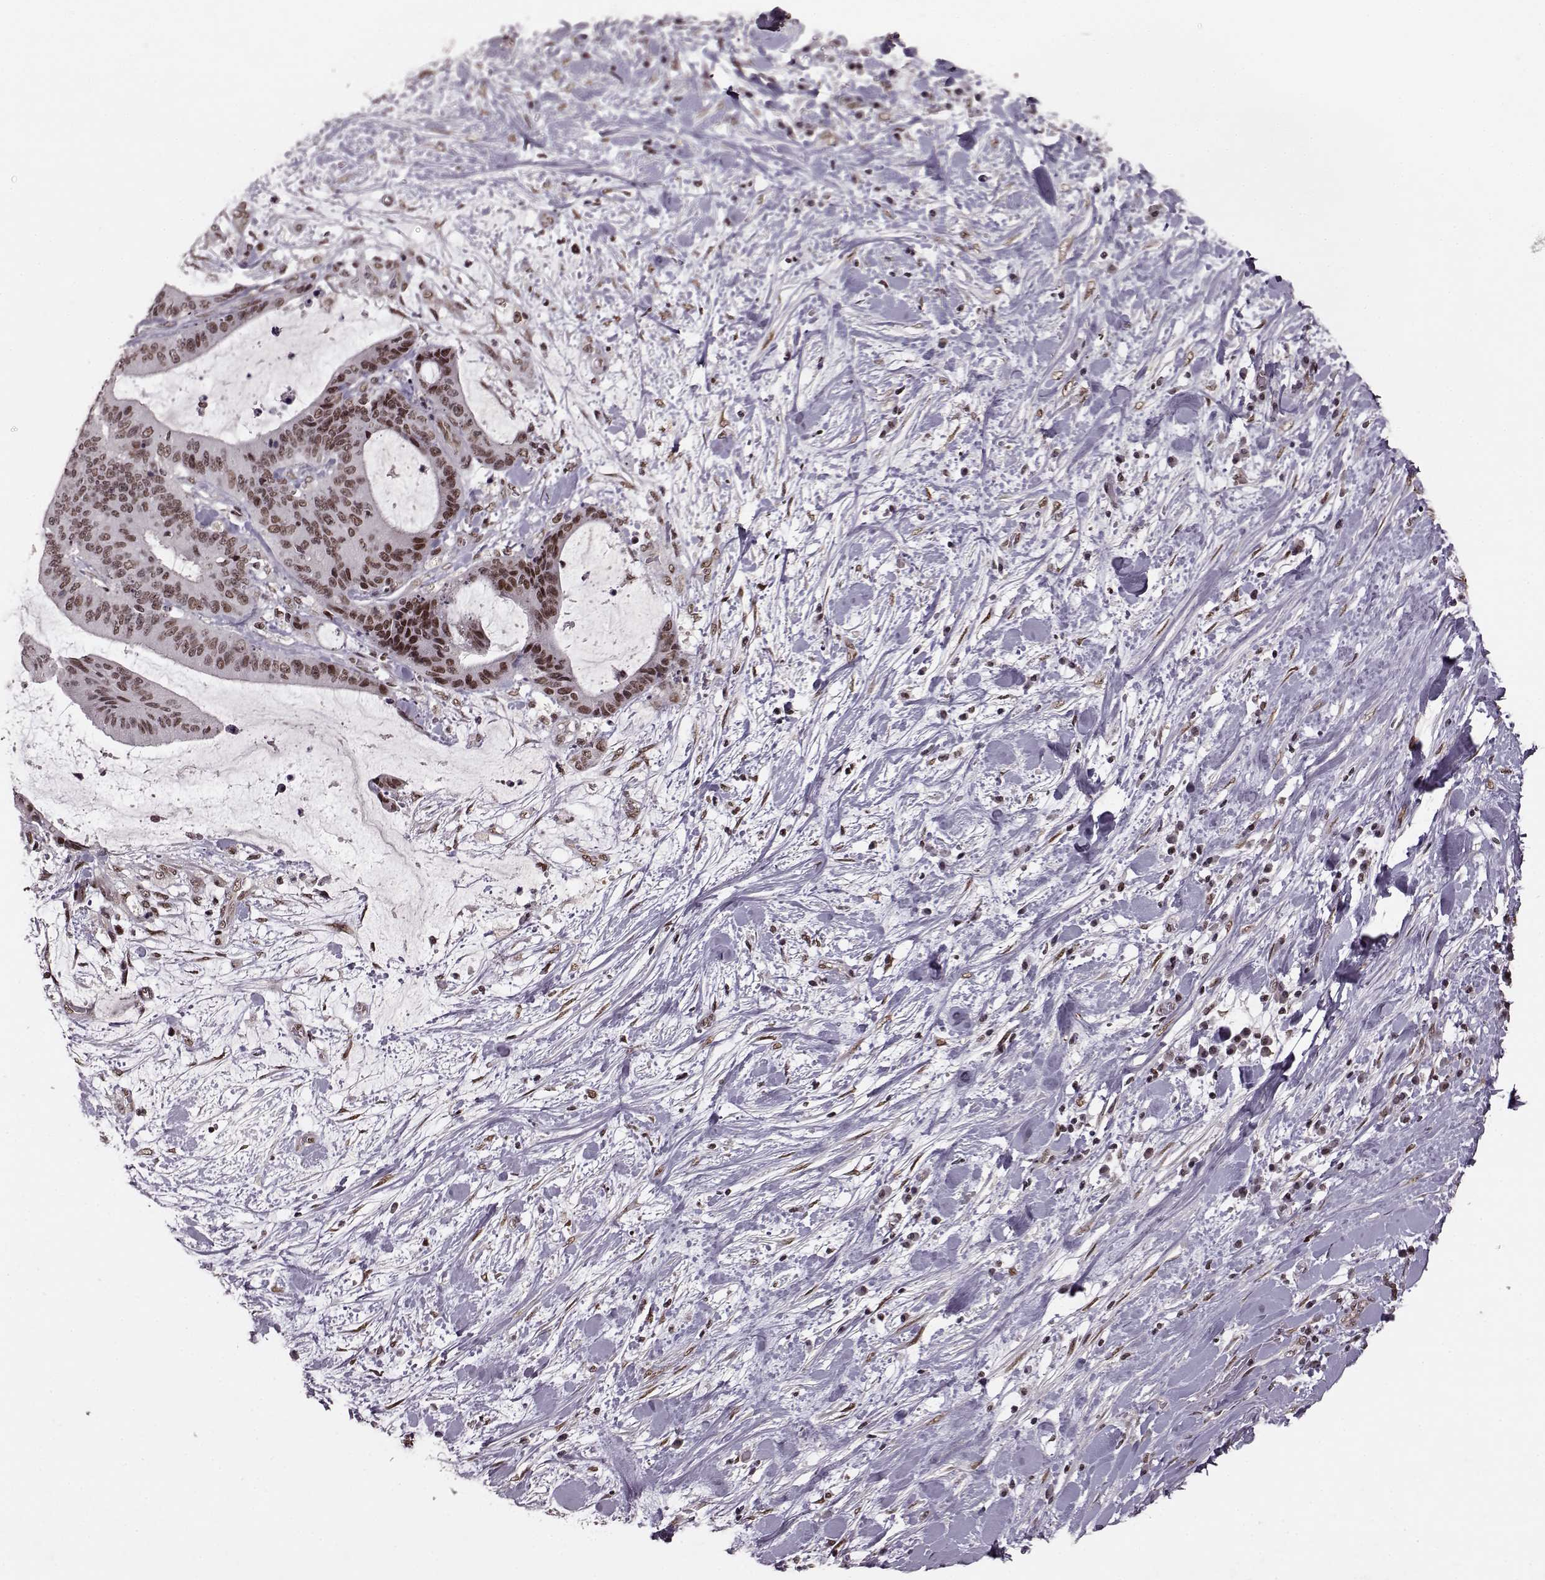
{"staining": {"intensity": "moderate", "quantity": ">75%", "location": "nuclear"}, "tissue": "liver cancer", "cell_type": "Tumor cells", "image_type": "cancer", "snomed": [{"axis": "morphology", "description": "Cholangiocarcinoma"}, {"axis": "topography", "description": "Liver"}], "caption": "Liver cholangiocarcinoma stained for a protein reveals moderate nuclear positivity in tumor cells.", "gene": "RRAGD", "patient": {"sex": "female", "age": 73}}